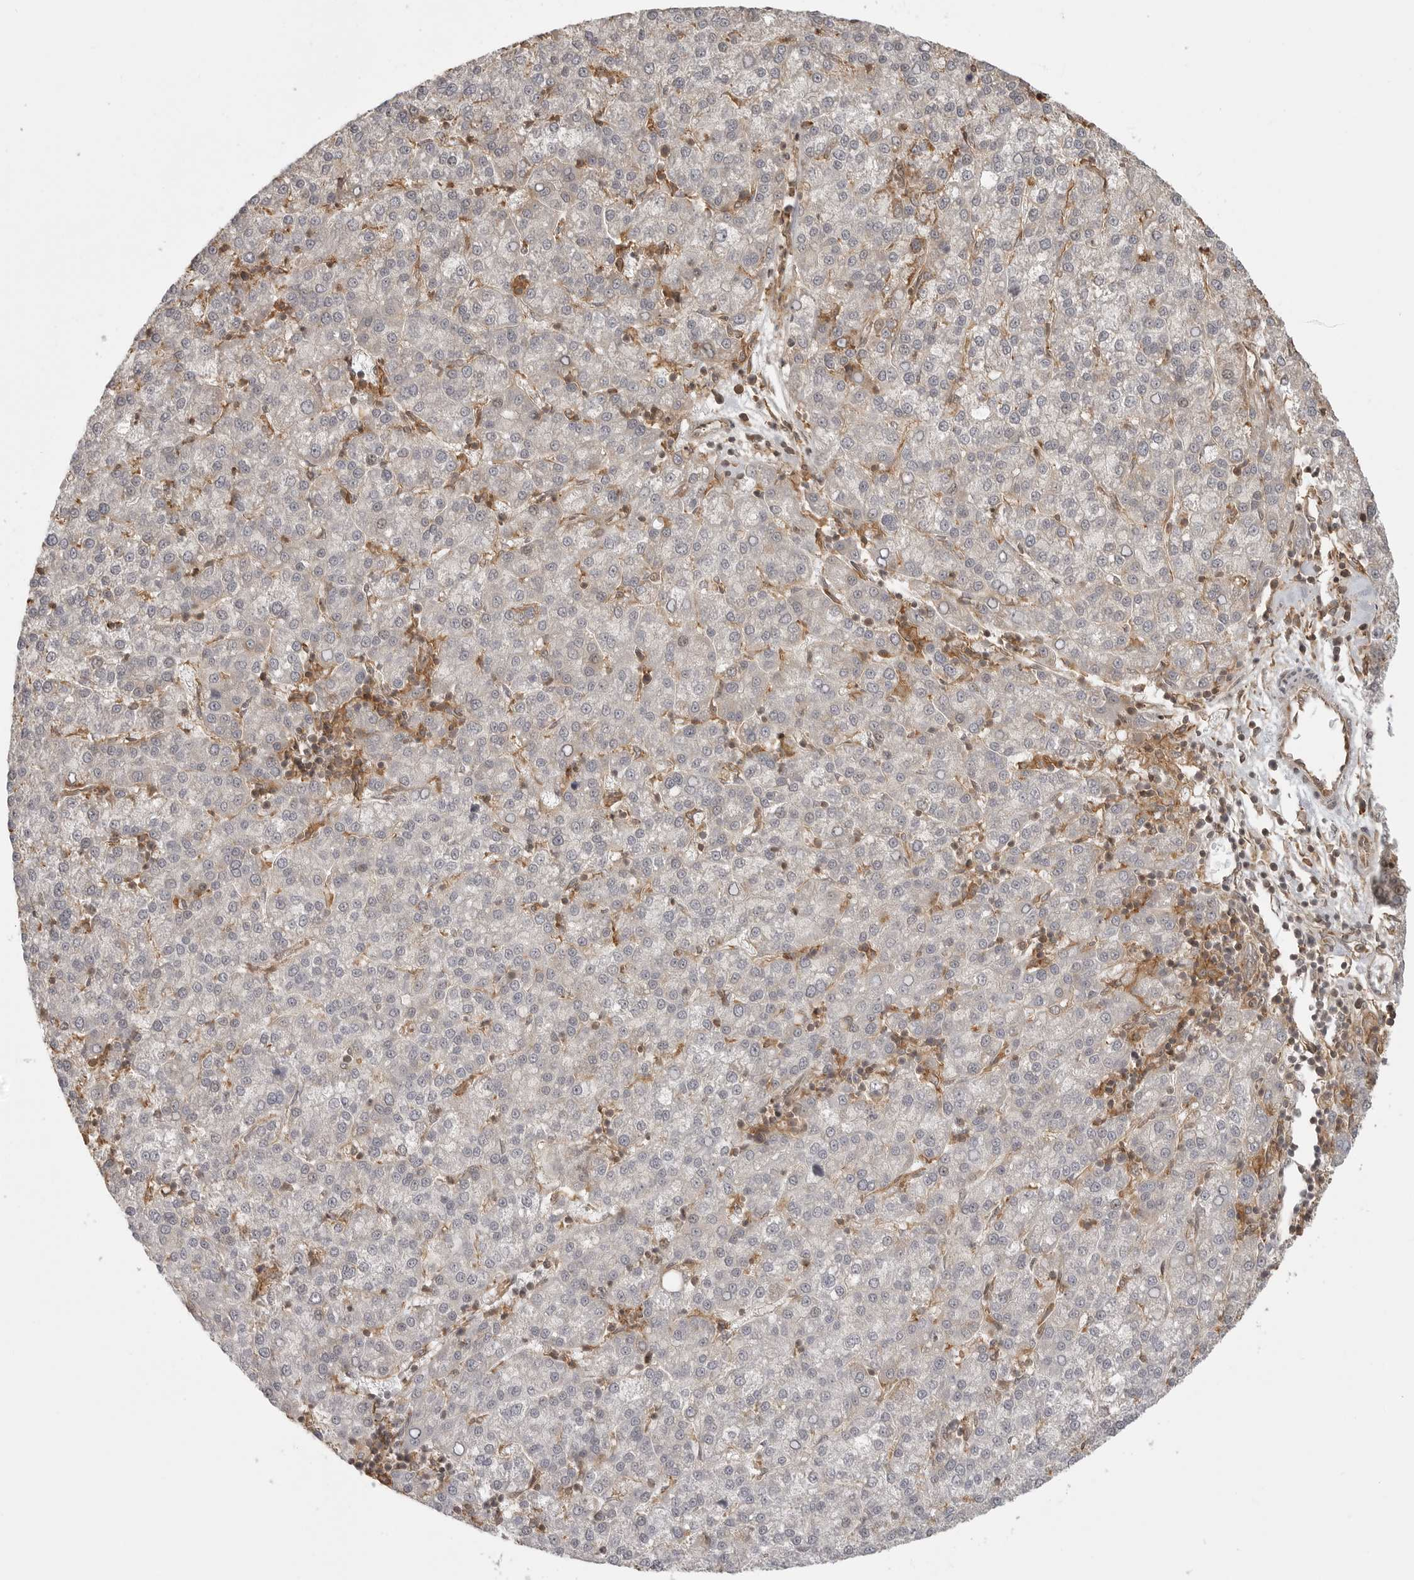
{"staining": {"intensity": "weak", "quantity": "<25%", "location": "cytoplasmic/membranous"}, "tissue": "liver cancer", "cell_type": "Tumor cells", "image_type": "cancer", "snomed": [{"axis": "morphology", "description": "Carcinoma, Hepatocellular, NOS"}, {"axis": "topography", "description": "Liver"}], "caption": "Photomicrograph shows no significant protein positivity in tumor cells of liver hepatocellular carcinoma.", "gene": "FAT3", "patient": {"sex": "female", "age": 58}}